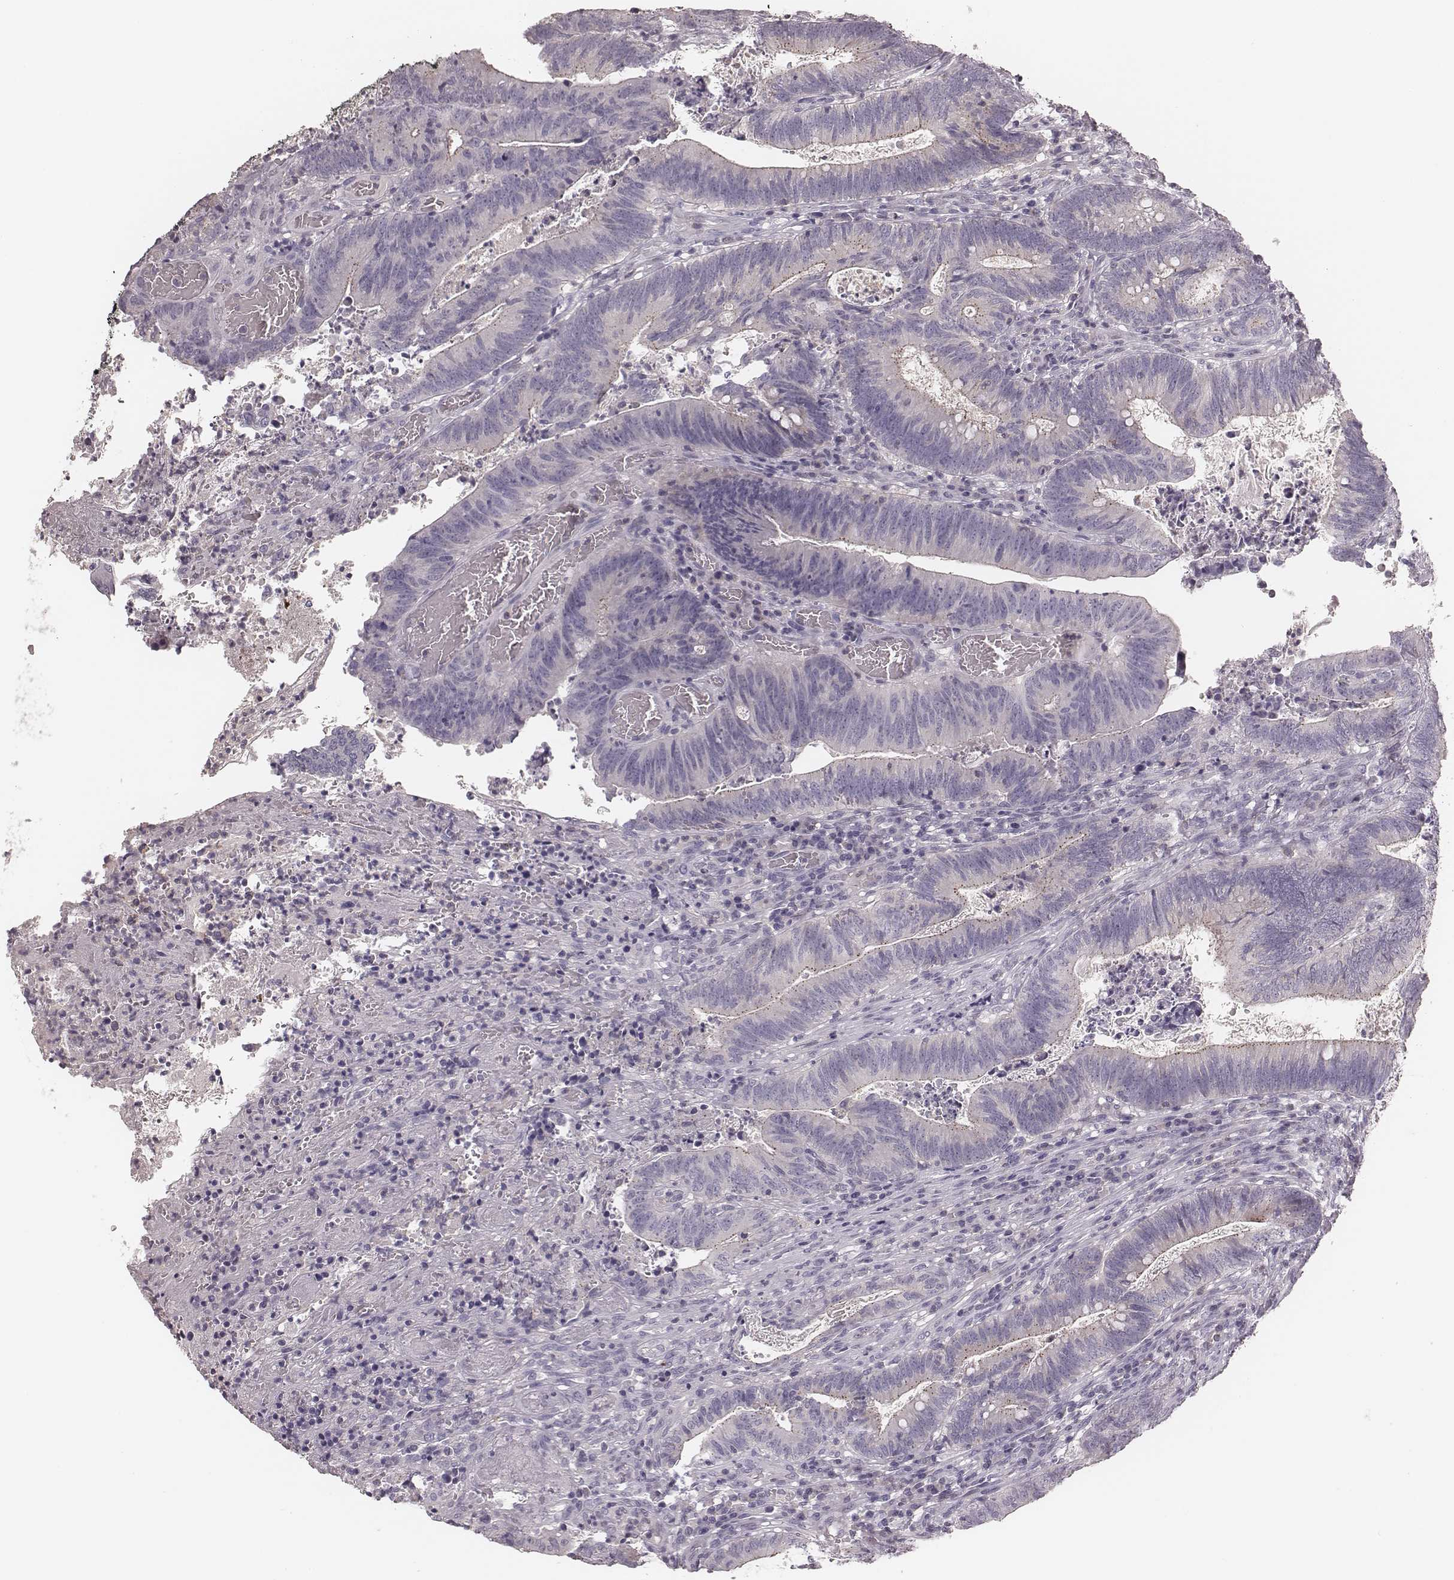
{"staining": {"intensity": "negative", "quantity": "none", "location": "none"}, "tissue": "colorectal cancer", "cell_type": "Tumor cells", "image_type": "cancer", "snomed": [{"axis": "morphology", "description": "Adenocarcinoma, NOS"}, {"axis": "topography", "description": "Colon"}], "caption": "DAB (3,3'-diaminobenzidine) immunohistochemical staining of human adenocarcinoma (colorectal) exhibits no significant staining in tumor cells. (Immunohistochemistry, brightfield microscopy, high magnification).", "gene": "MSX1", "patient": {"sex": "female", "age": 70}}